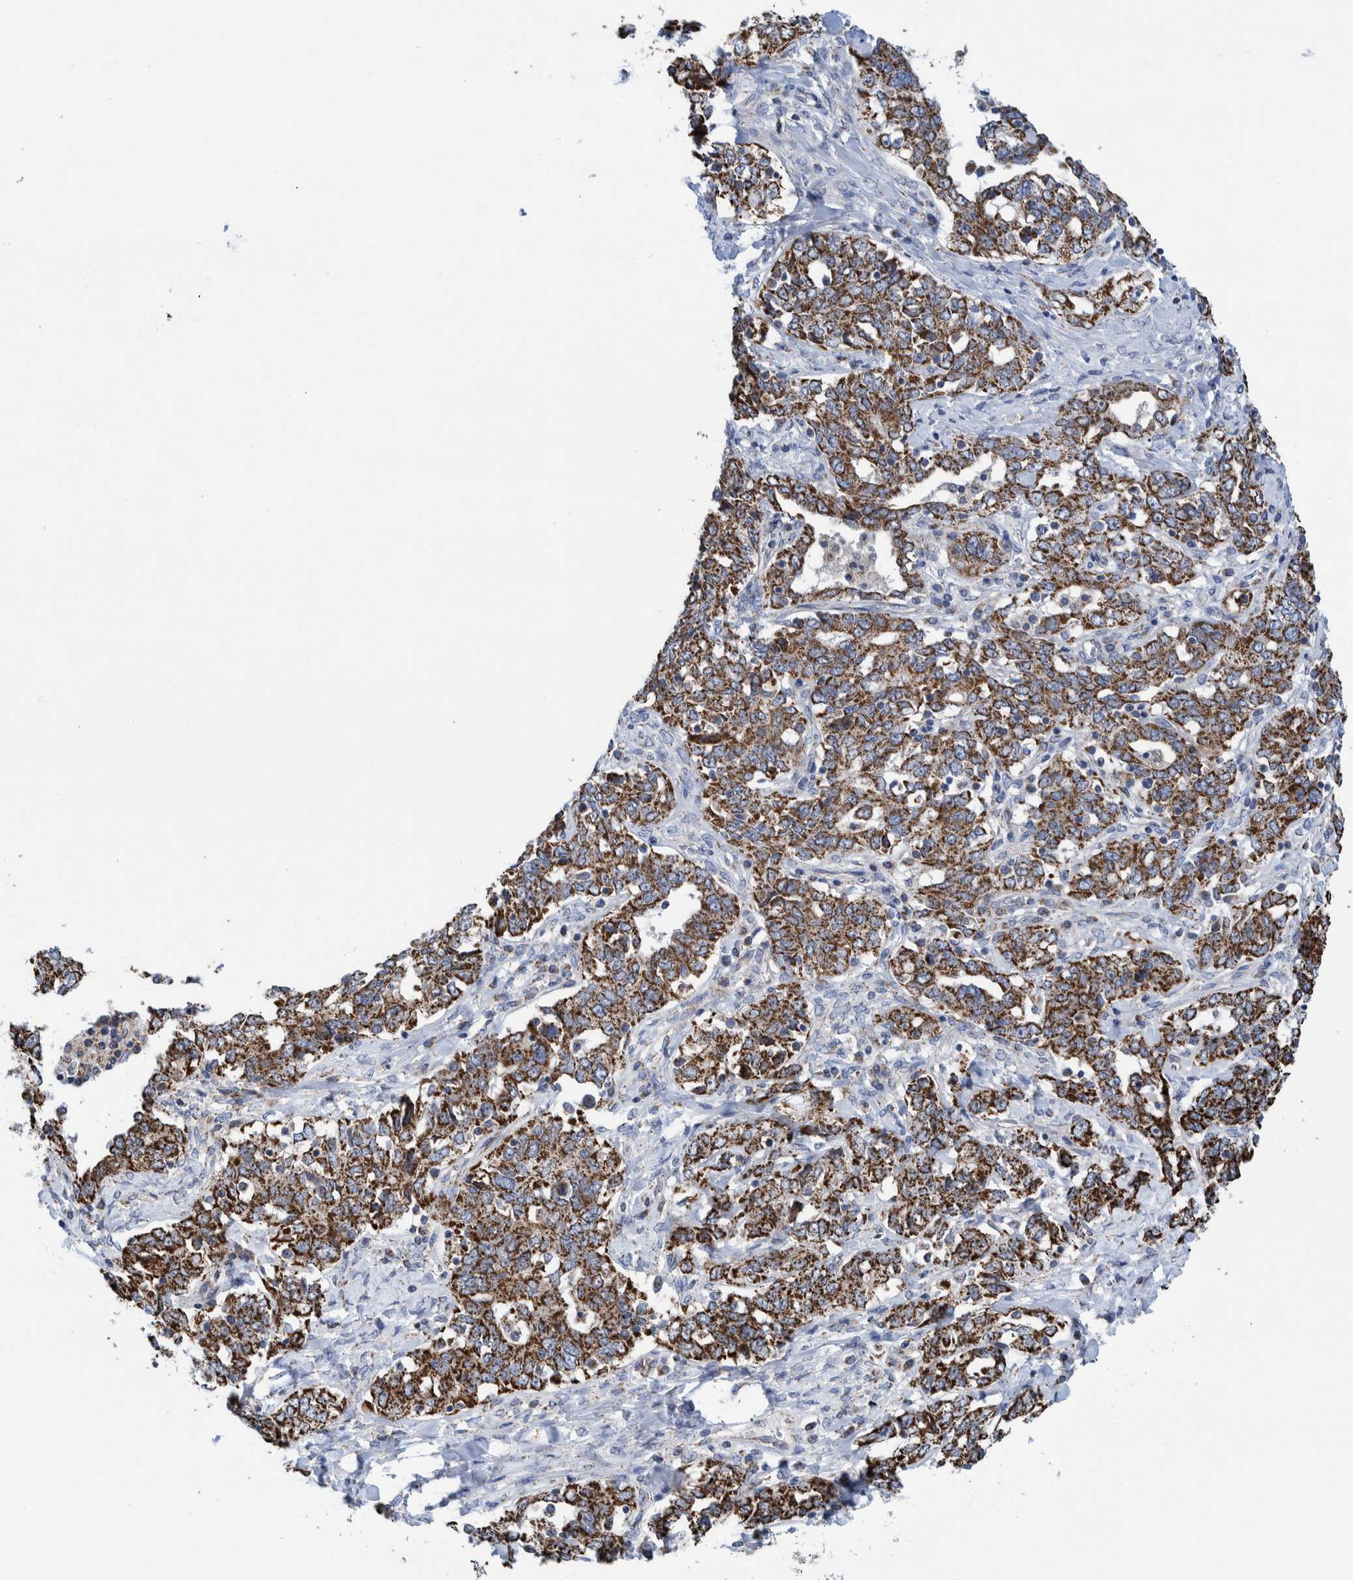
{"staining": {"intensity": "strong", "quantity": ">75%", "location": "cytoplasmic/membranous"}, "tissue": "ovarian cancer", "cell_type": "Tumor cells", "image_type": "cancer", "snomed": [{"axis": "morphology", "description": "Cystadenocarcinoma, mucinous, NOS"}, {"axis": "topography", "description": "Ovary"}], "caption": "Strong cytoplasmic/membranous positivity is present in about >75% of tumor cells in ovarian cancer (mucinous cystadenocarcinoma).", "gene": "MRPS7", "patient": {"sex": "female", "age": 73}}